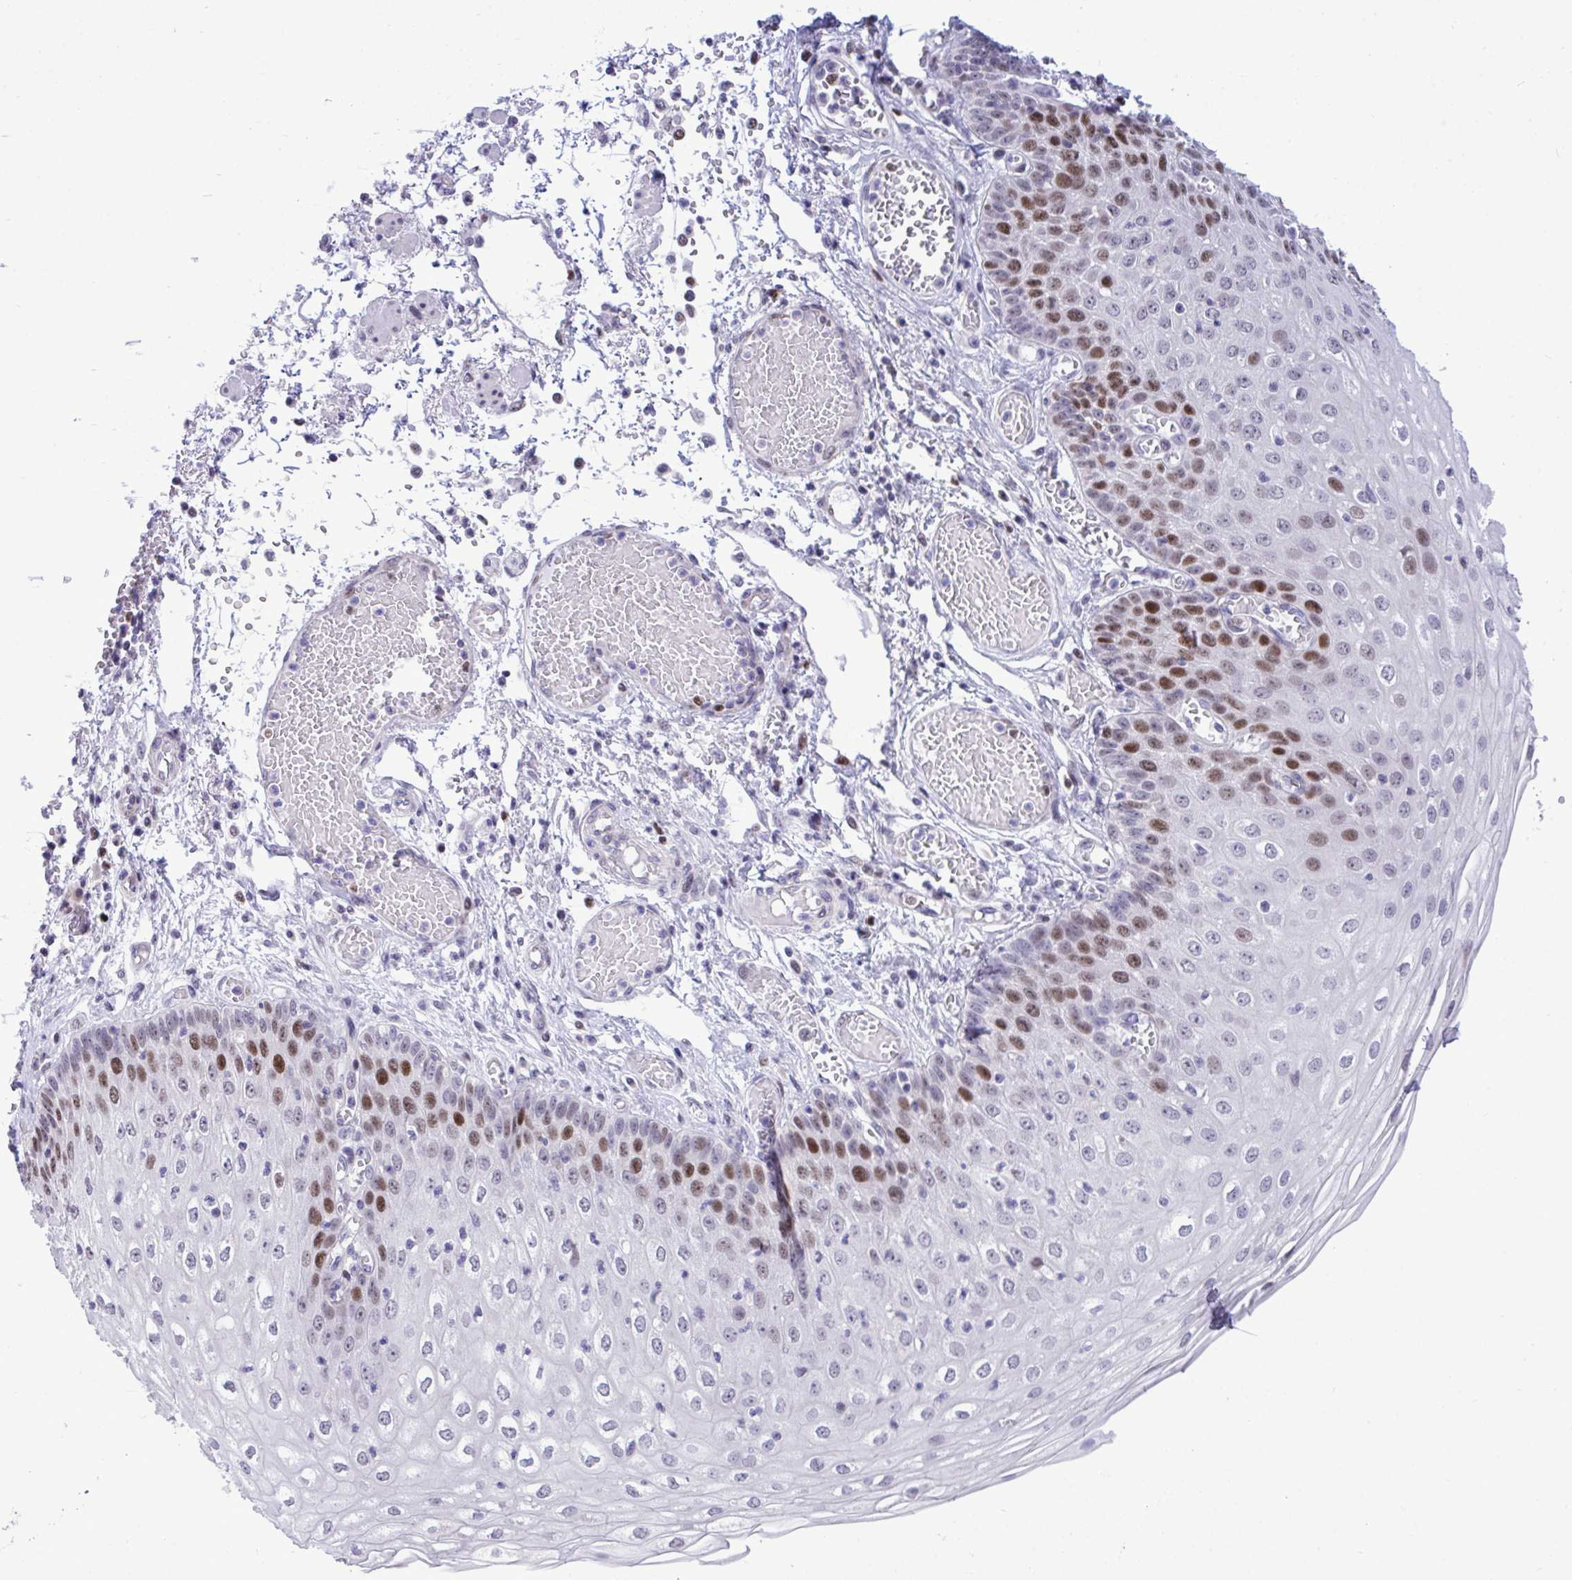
{"staining": {"intensity": "strong", "quantity": "25%-75%", "location": "nuclear"}, "tissue": "esophagus", "cell_type": "Squamous epithelial cells", "image_type": "normal", "snomed": [{"axis": "morphology", "description": "Normal tissue, NOS"}, {"axis": "morphology", "description": "Adenocarcinoma, NOS"}, {"axis": "topography", "description": "Esophagus"}], "caption": "Immunohistochemistry (IHC) histopathology image of benign esophagus stained for a protein (brown), which demonstrates high levels of strong nuclear expression in approximately 25%-75% of squamous epithelial cells.", "gene": "C1QL2", "patient": {"sex": "male", "age": 81}}